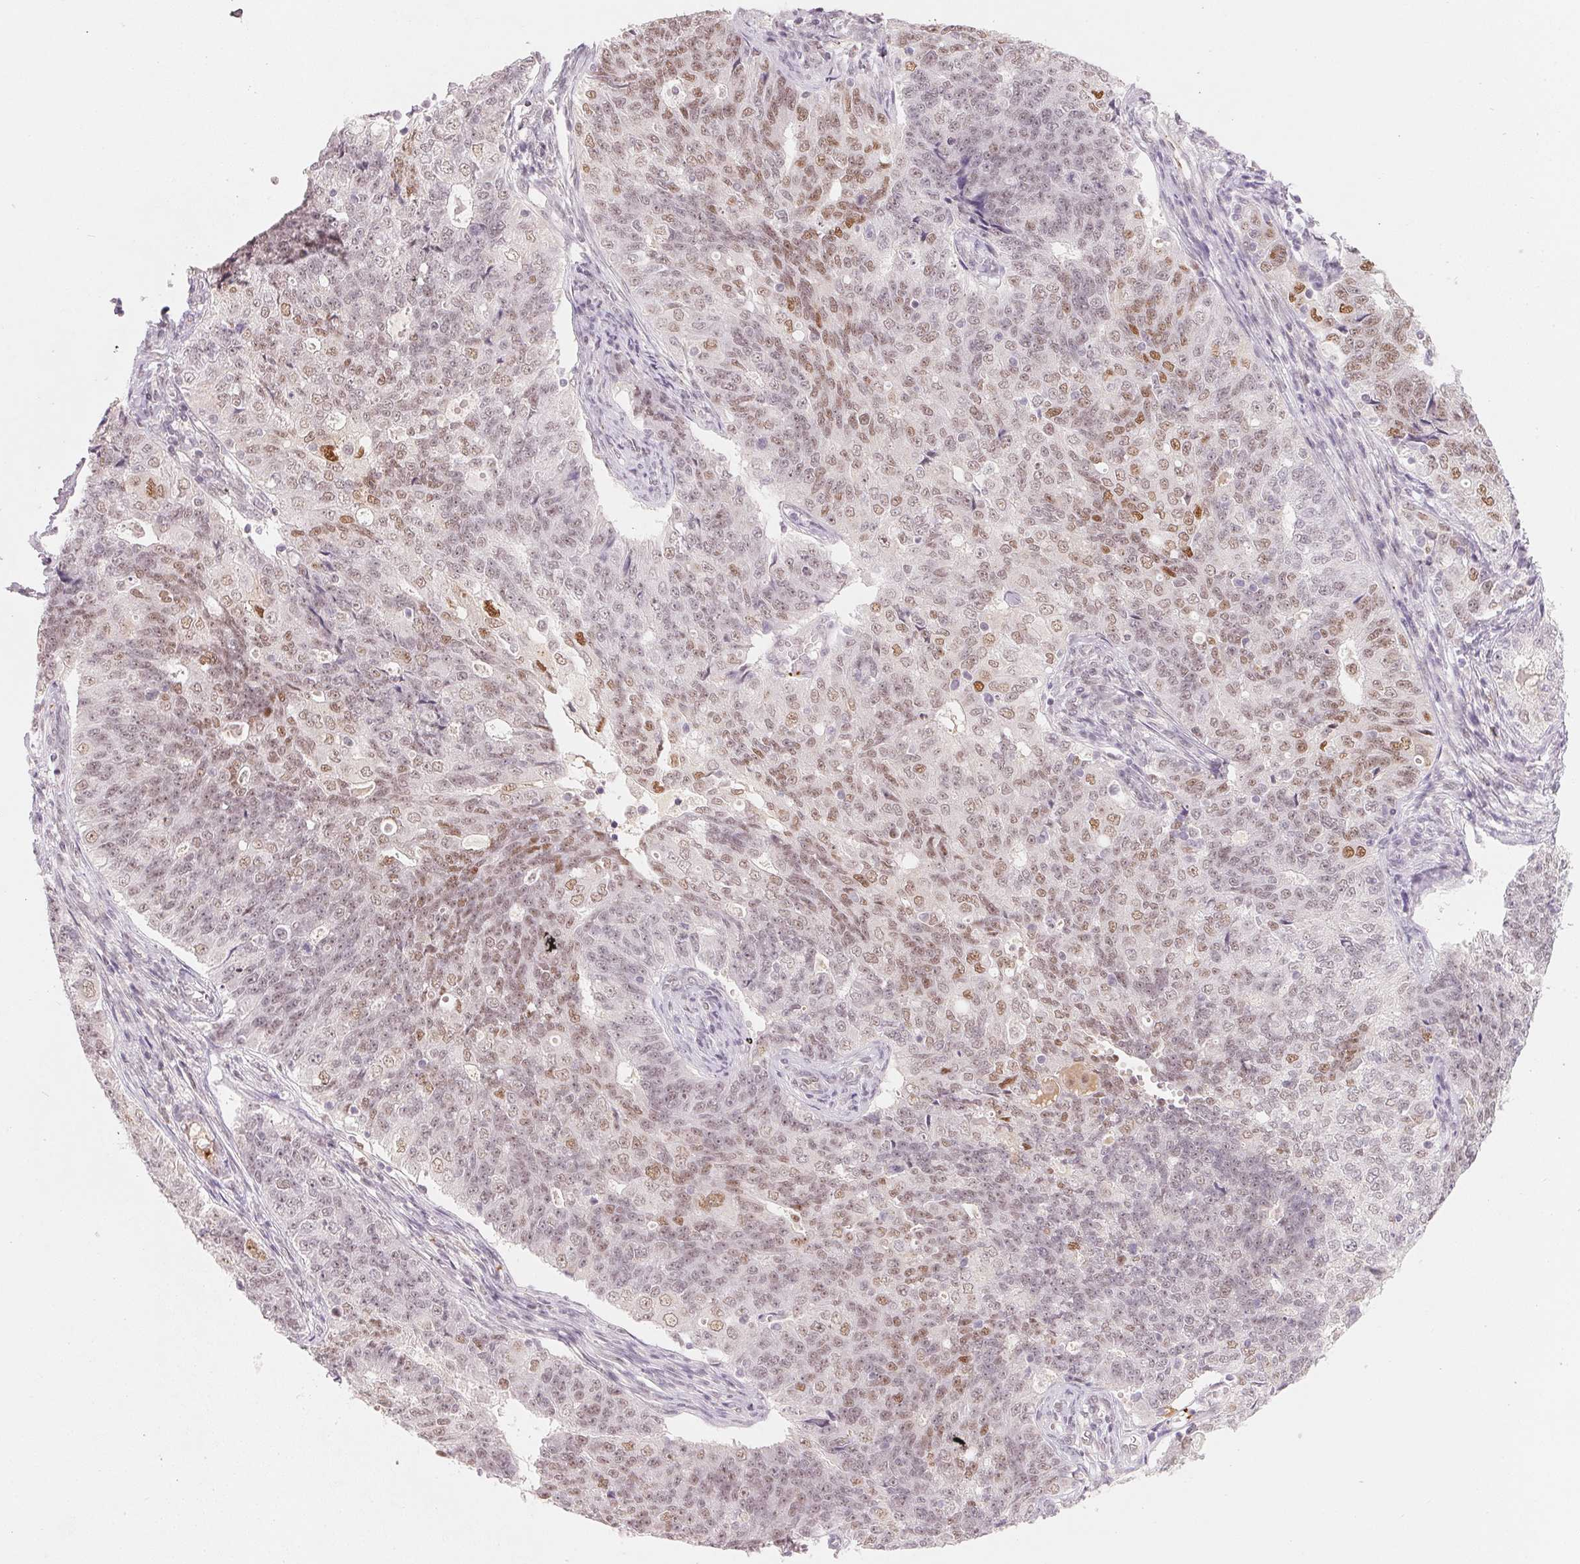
{"staining": {"intensity": "weak", "quantity": "25%-75%", "location": "nuclear"}, "tissue": "endometrial cancer", "cell_type": "Tumor cells", "image_type": "cancer", "snomed": [{"axis": "morphology", "description": "Adenocarcinoma, NOS"}, {"axis": "topography", "description": "Endometrium"}], "caption": "Protein staining of endometrial cancer (adenocarcinoma) tissue shows weak nuclear staining in approximately 25%-75% of tumor cells. (DAB IHC with brightfield microscopy, high magnification).", "gene": "ARHGAP22", "patient": {"sex": "female", "age": 43}}